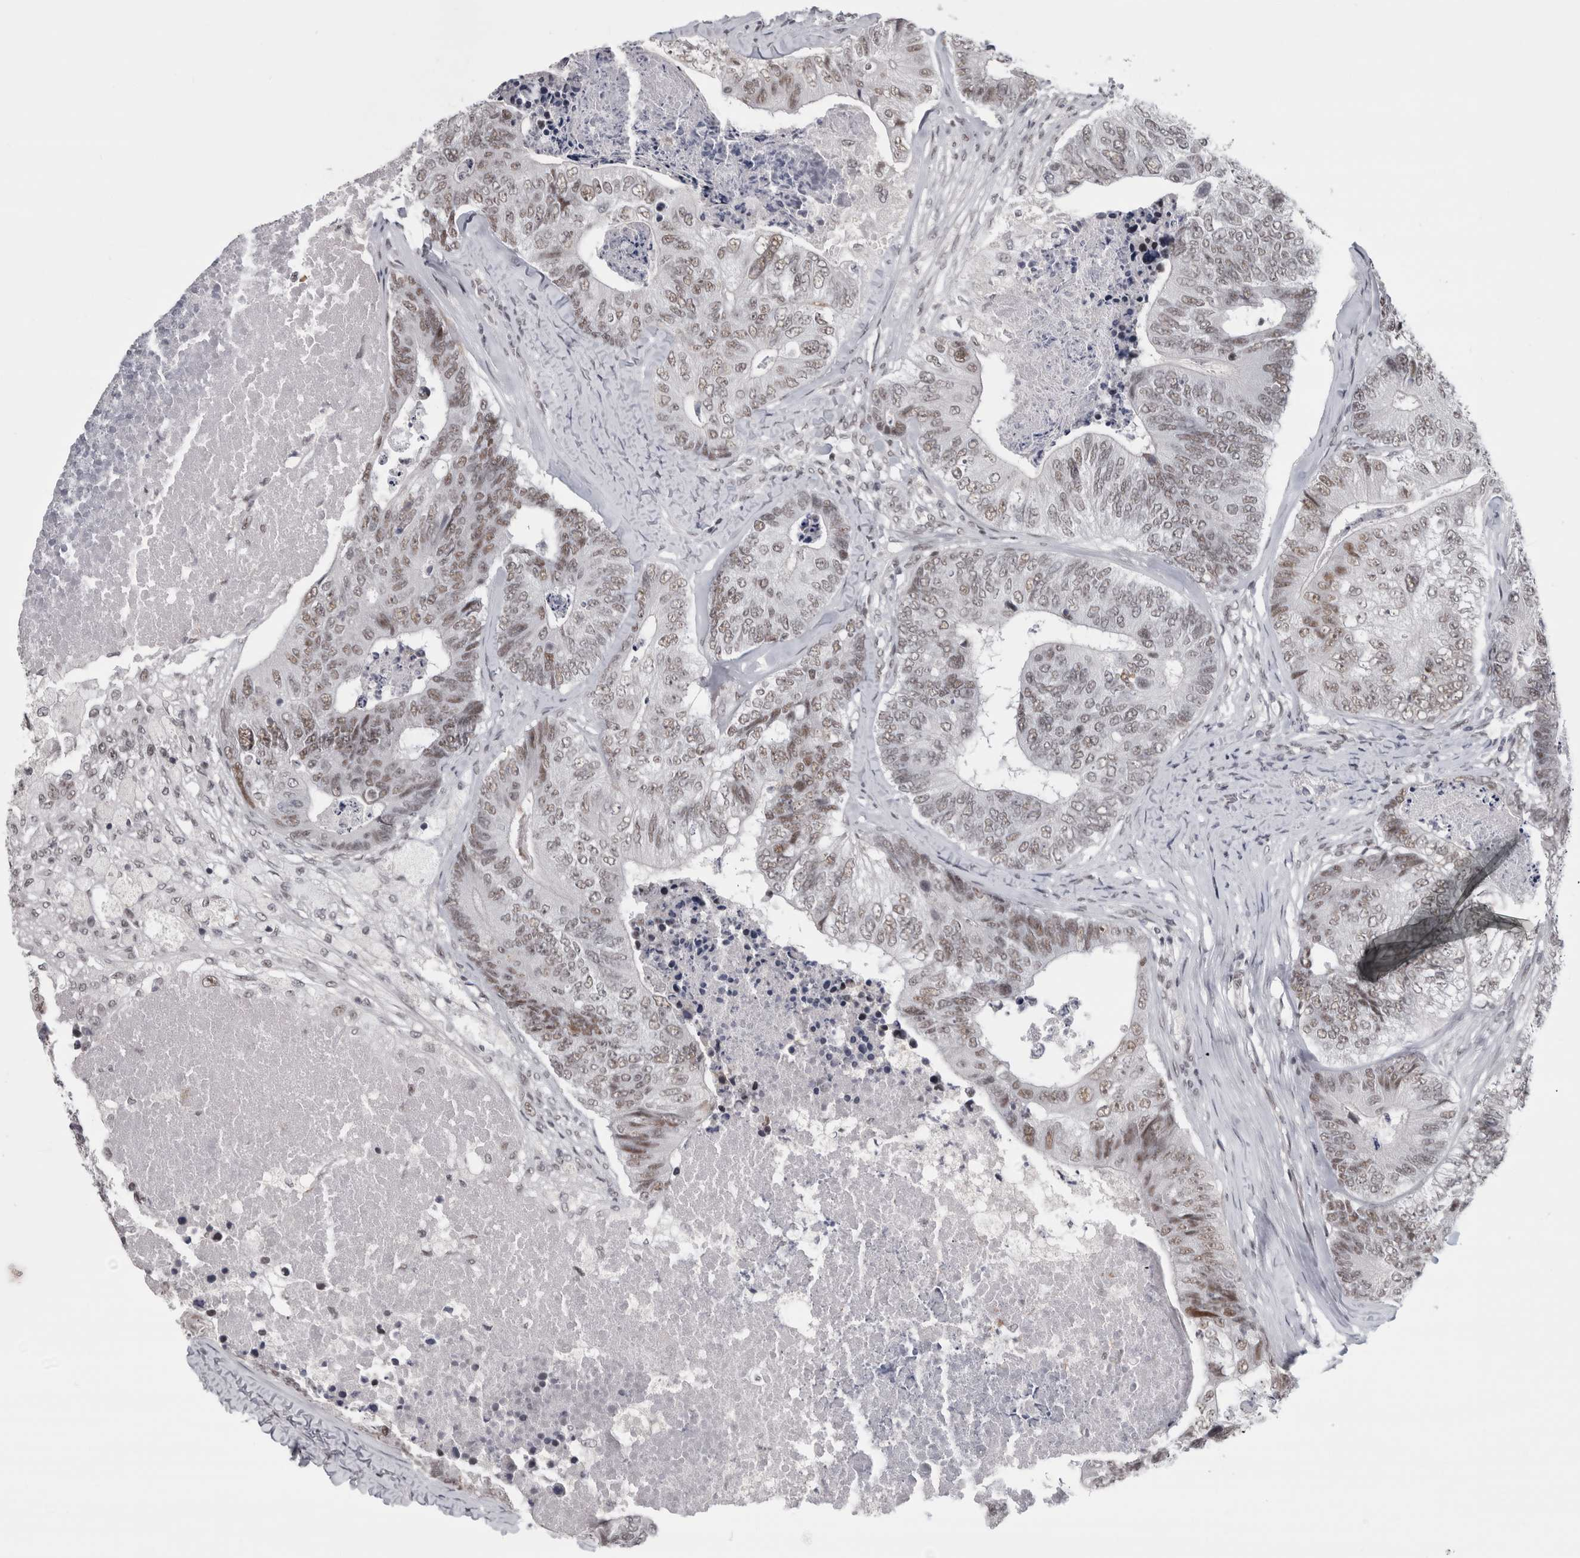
{"staining": {"intensity": "weak", "quantity": ">75%", "location": "nuclear"}, "tissue": "colorectal cancer", "cell_type": "Tumor cells", "image_type": "cancer", "snomed": [{"axis": "morphology", "description": "Adenocarcinoma, NOS"}, {"axis": "topography", "description": "Colon"}], "caption": "Immunohistochemical staining of colorectal cancer exhibits weak nuclear protein expression in about >75% of tumor cells.", "gene": "ARID4B", "patient": {"sex": "female", "age": 67}}